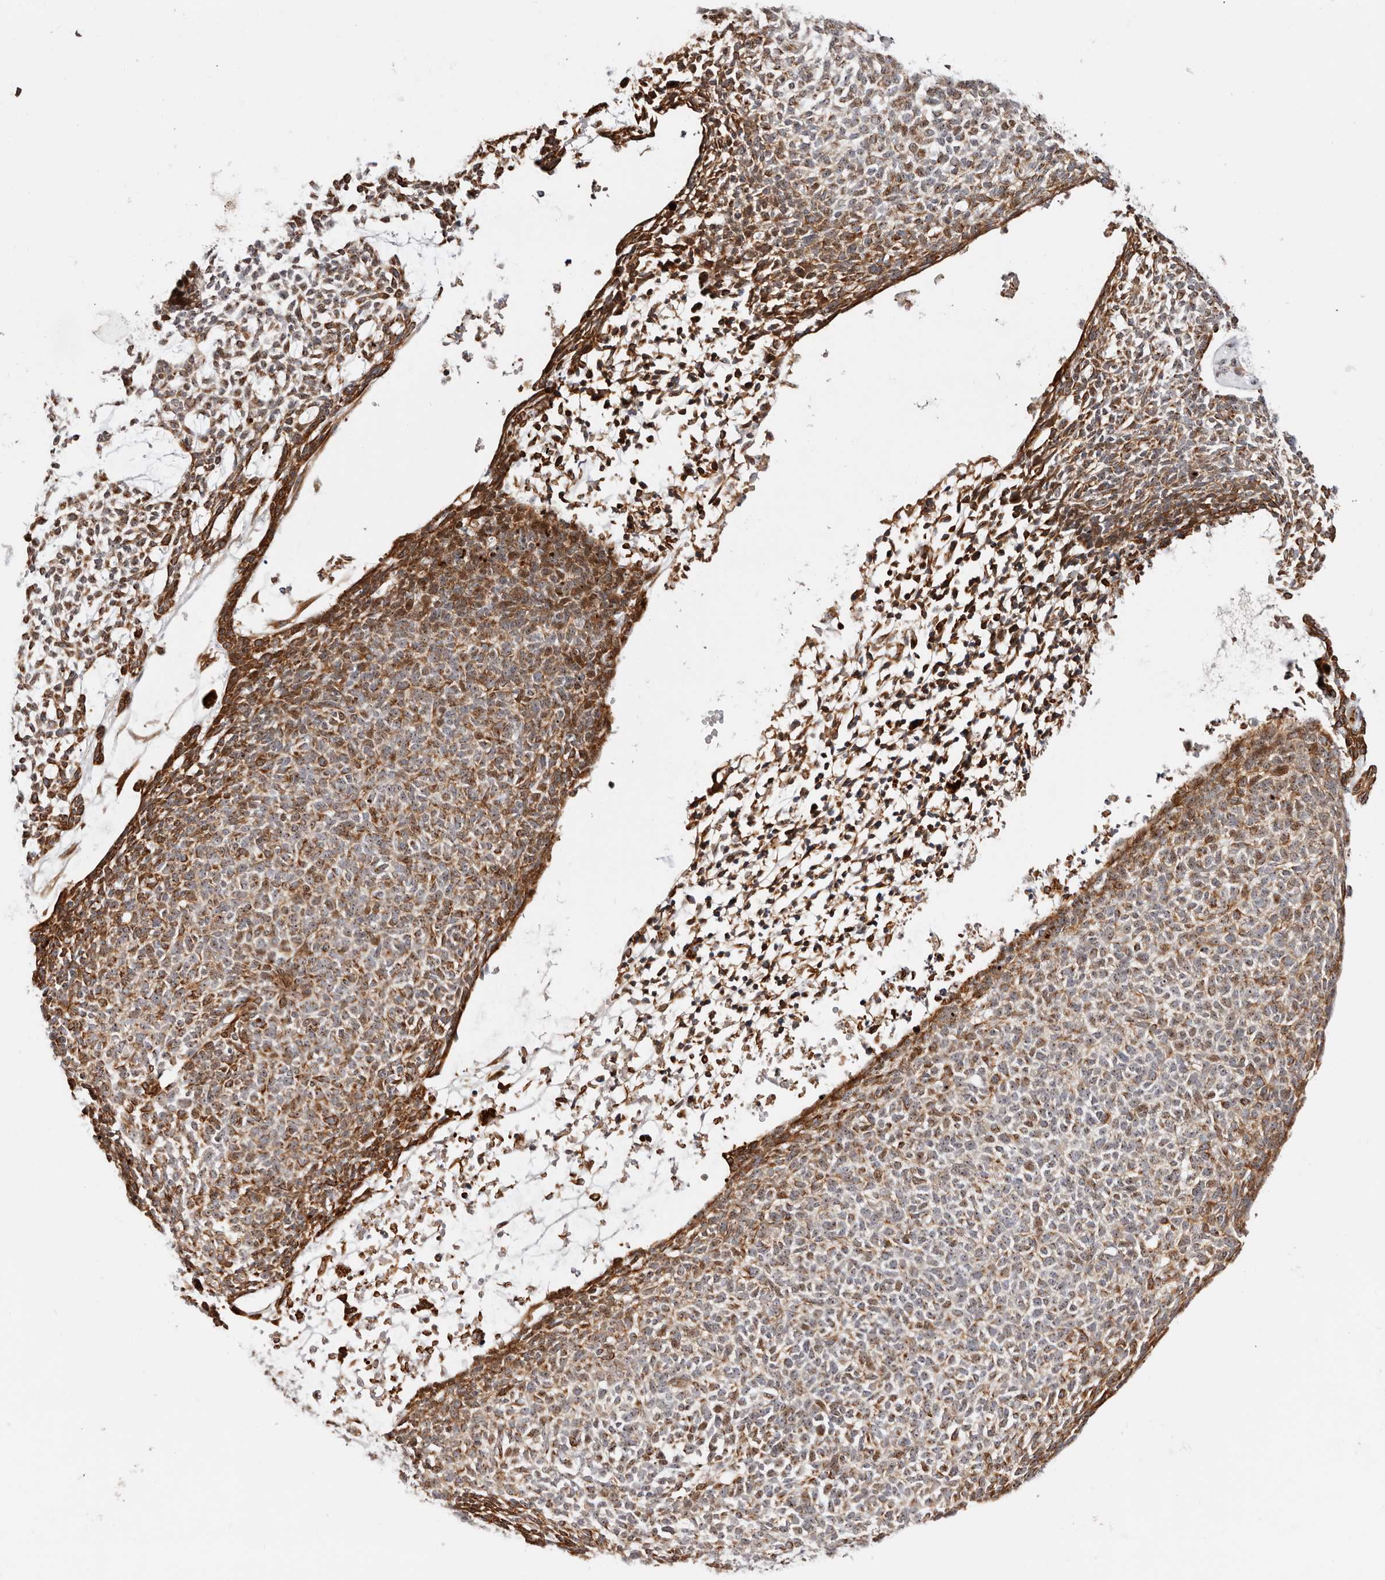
{"staining": {"intensity": "strong", "quantity": ">75%", "location": "cytoplasmic/membranous"}, "tissue": "skin cancer", "cell_type": "Tumor cells", "image_type": "cancer", "snomed": [{"axis": "morphology", "description": "Basal cell carcinoma"}, {"axis": "topography", "description": "Skin"}], "caption": "The photomicrograph exhibits immunohistochemical staining of basal cell carcinoma (skin). There is strong cytoplasmic/membranous positivity is identified in about >75% of tumor cells.", "gene": "ODF2L", "patient": {"sex": "female", "age": 84}}